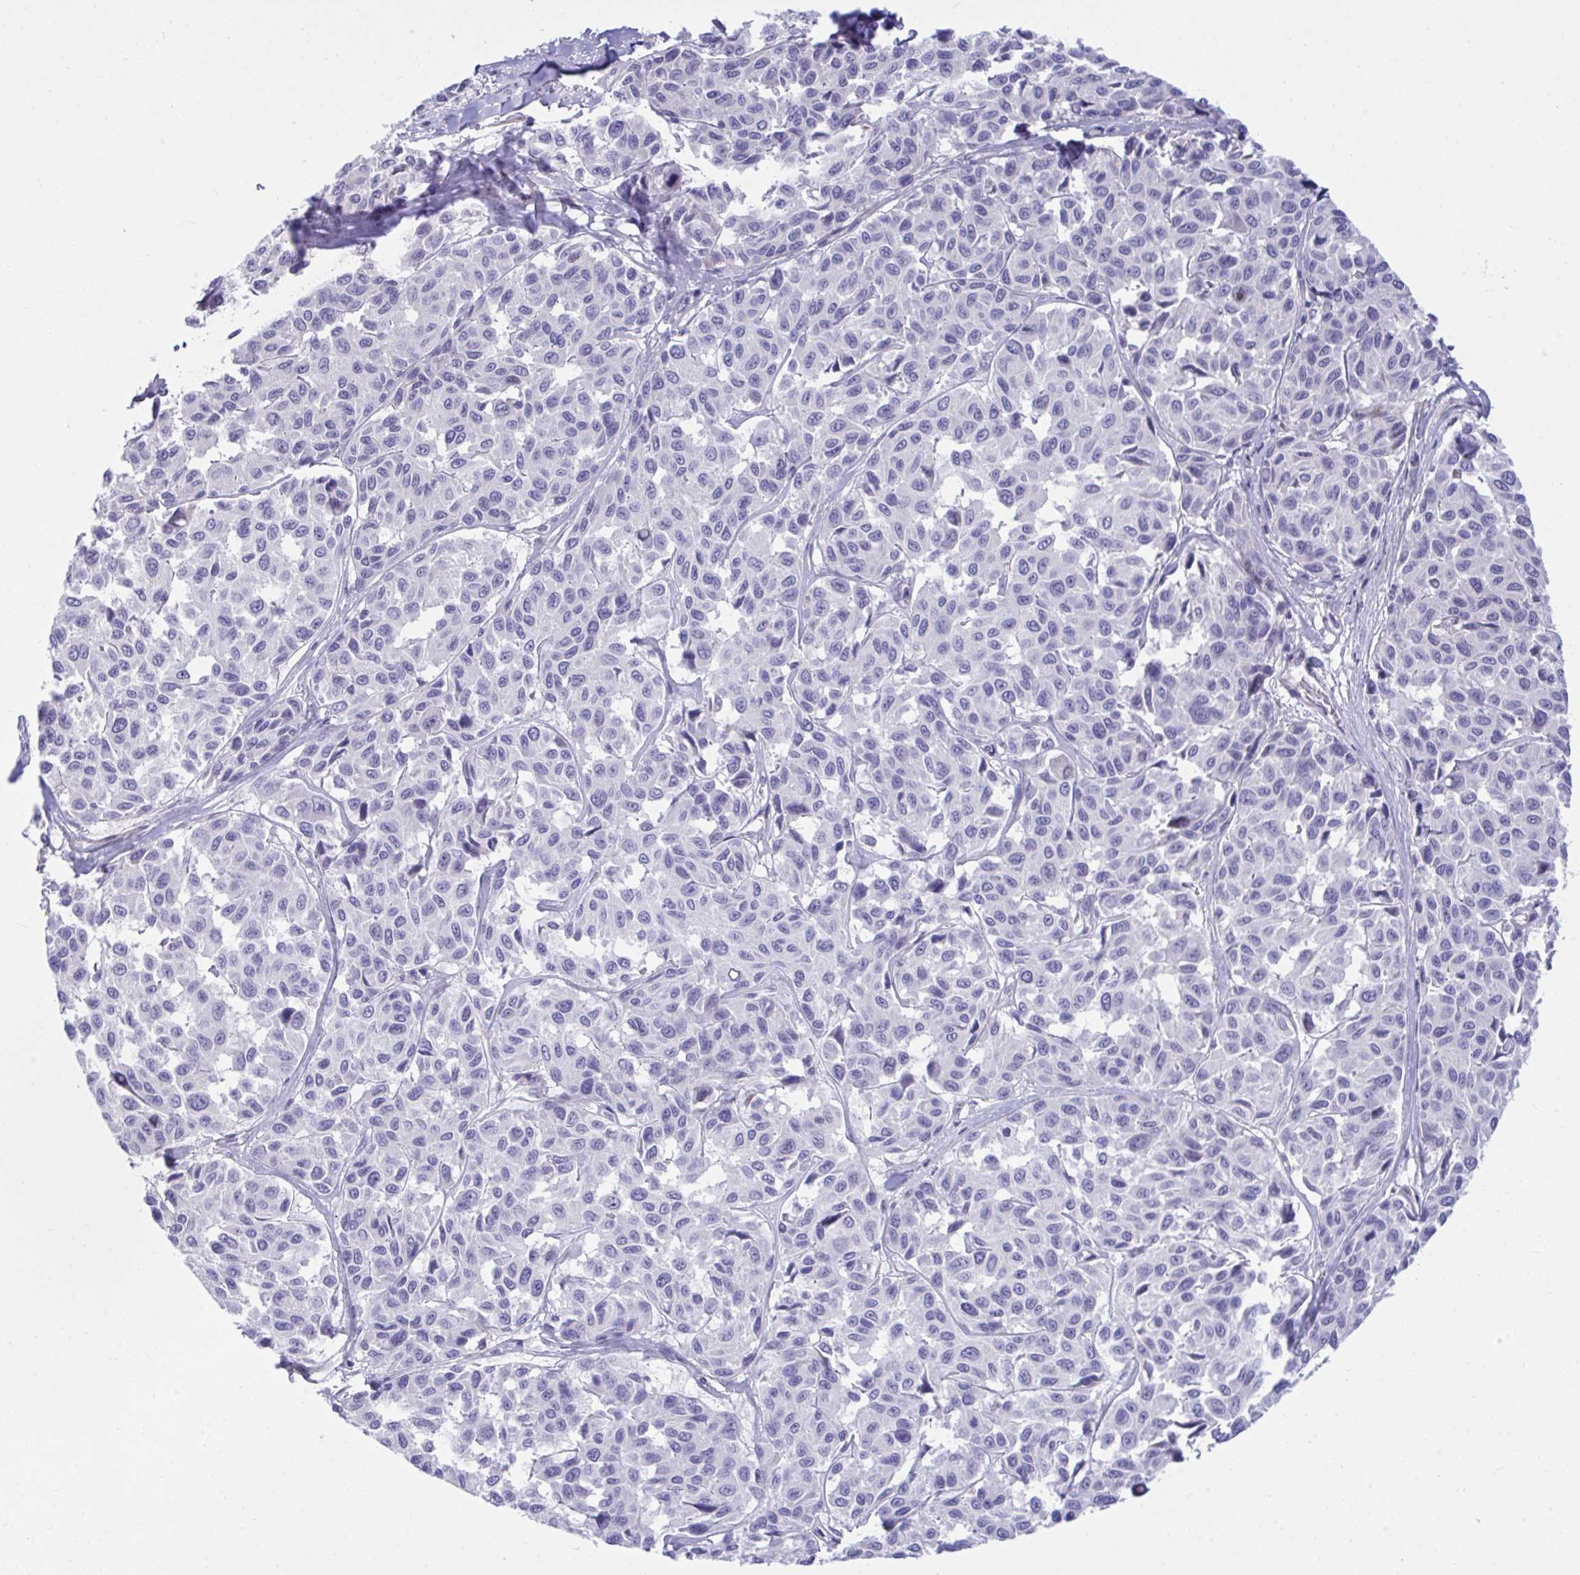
{"staining": {"intensity": "negative", "quantity": "none", "location": "none"}, "tissue": "melanoma", "cell_type": "Tumor cells", "image_type": "cancer", "snomed": [{"axis": "morphology", "description": "Malignant melanoma, NOS"}, {"axis": "topography", "description": "Skin"}], "caption": "The photomicrograph demonstrates no significant staining in tumor cells of malignant melanoma.", "gene": "MED9", "patient": {"sex": "female", "age": 66}}